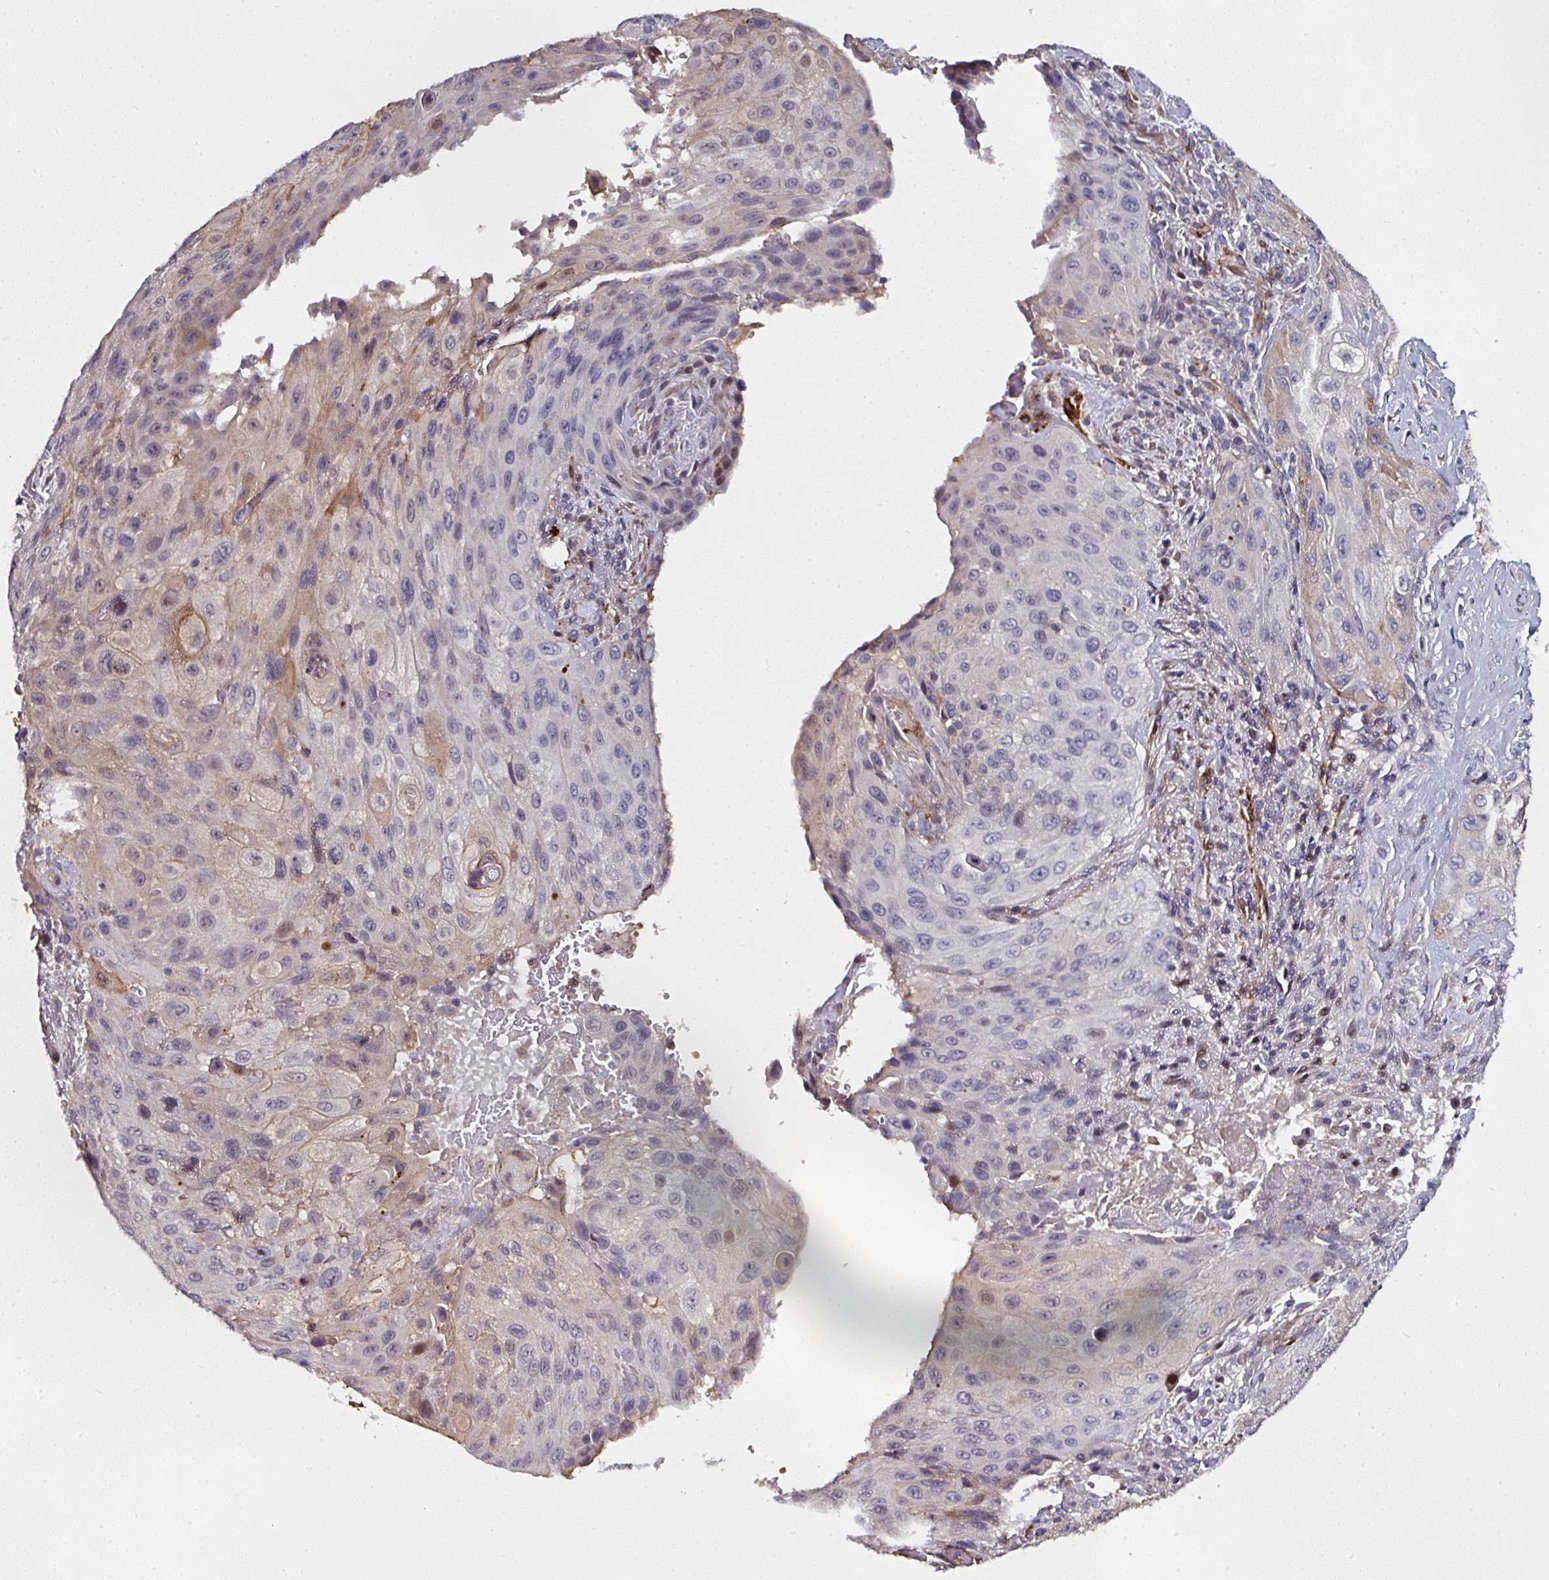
{"staining": {"intensity": "weak", "quantity": "<25%", "location": "cytoplasmic/membranous,nuclear"}, "tissue": "cervical cancer", "cell_type": "Tumor cells", "image_type": "cancer", "snomed": [{"axis": "morphology", "description": "Squamous cell carcinoma, NOS"}, {"axis": "topography", "description": "Cervix"}], "caption": "DAB (3,3'-diaminobenzidine) immunohistochemical staining of cervical cancer displays no significant positivity in tumor cells.", "gene": "BEND5", "patient": {"sex": "female", "age": 42}}